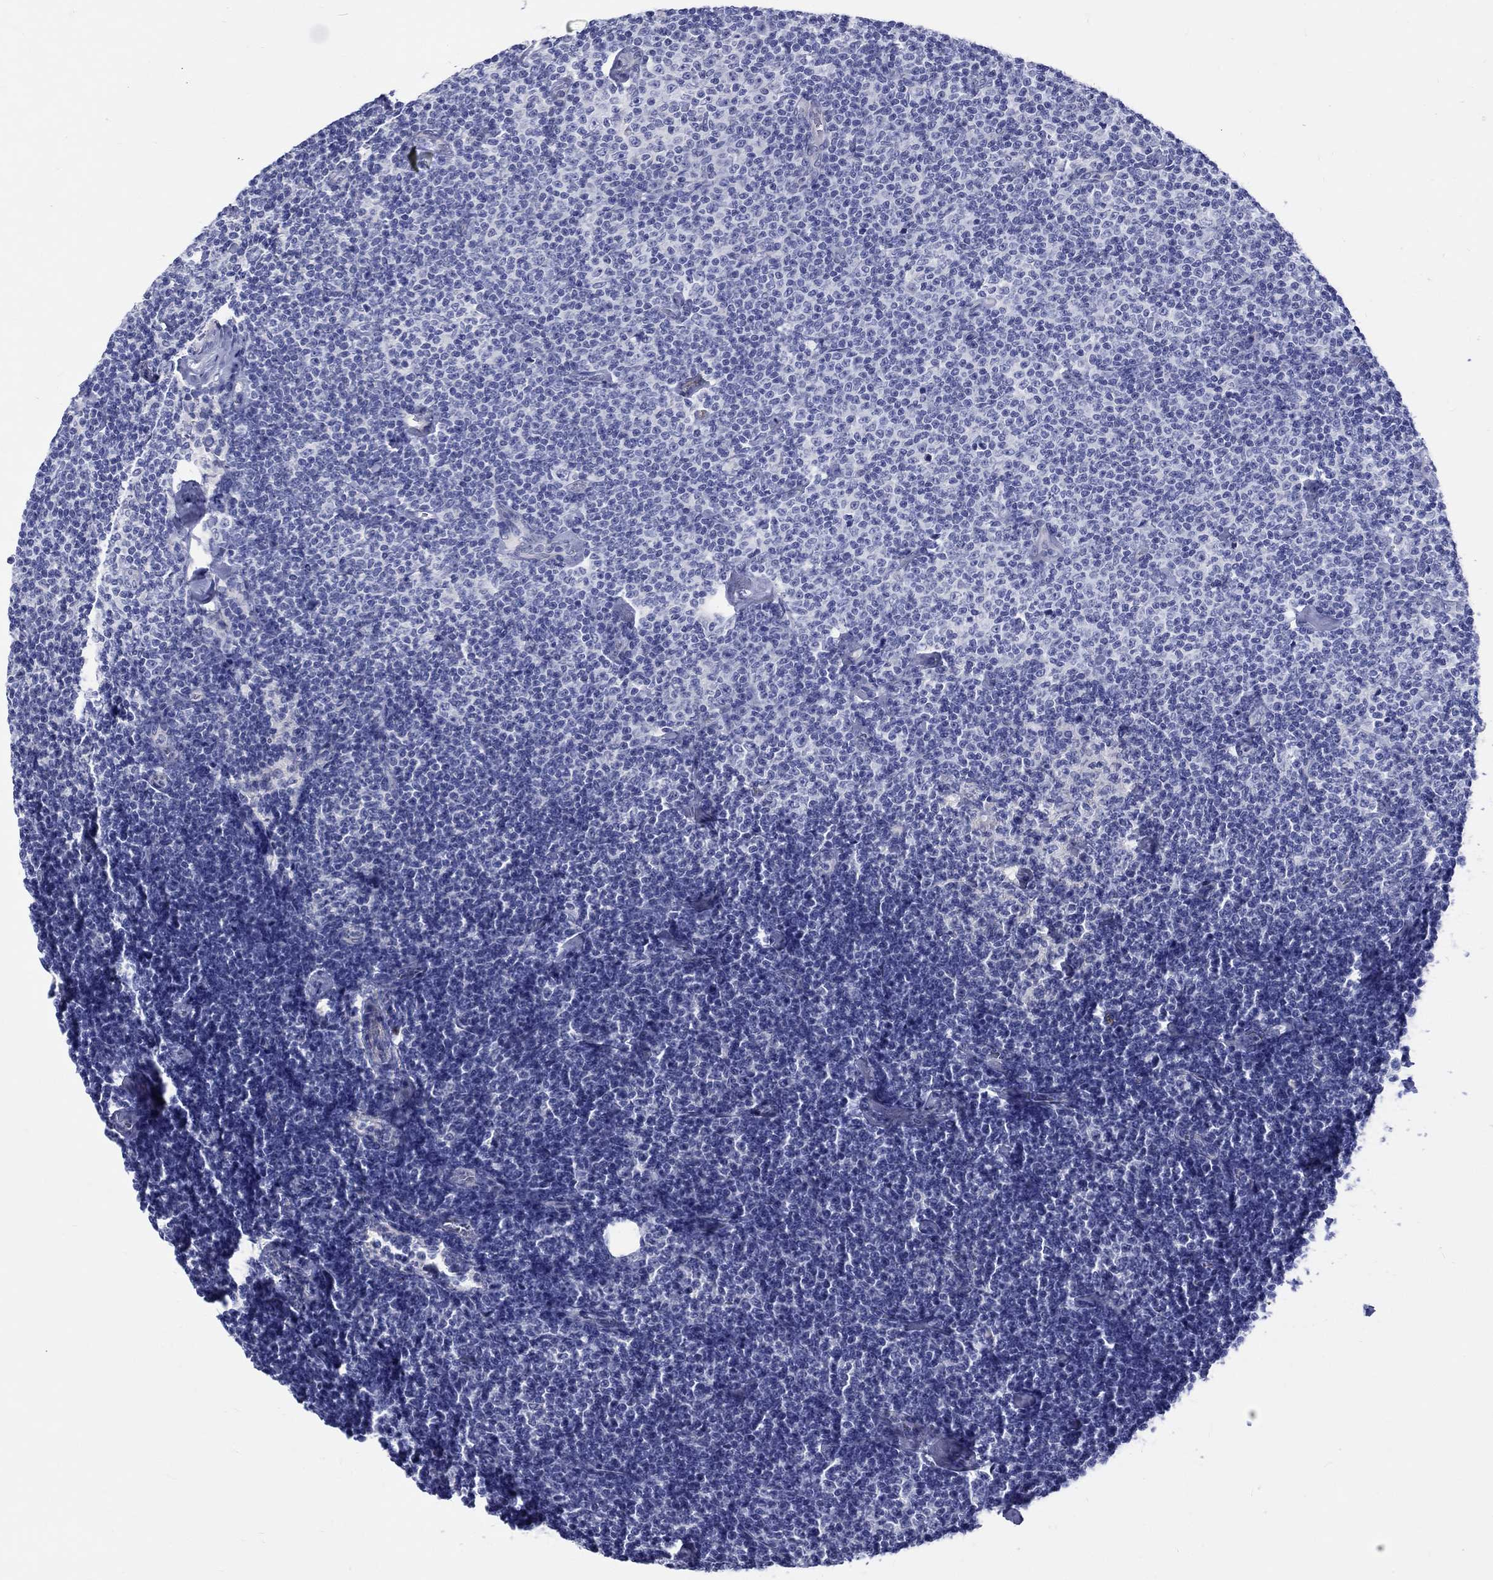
{"staining": {"intensity": "negative", "quantity": "none", "location": "none"}, "tissue": "lymphoma", "cell_type": "Tumor cells", "image_type": "cancer", "snomed": [{"axis": "morphology", "description": "Malignant lymphoma, non-Hodgkin's type, Low grade"}, {"axis": "topography", "description": "Lymph node"}], "caption": "This is an immunohistochemistry histopathology image of human low-grade malignant lymphoma, non-Hodgkin's type. There is no staining in tumor cells.", "gene": "SH2D7", "patient": {"sex": "male", "age": 81}}